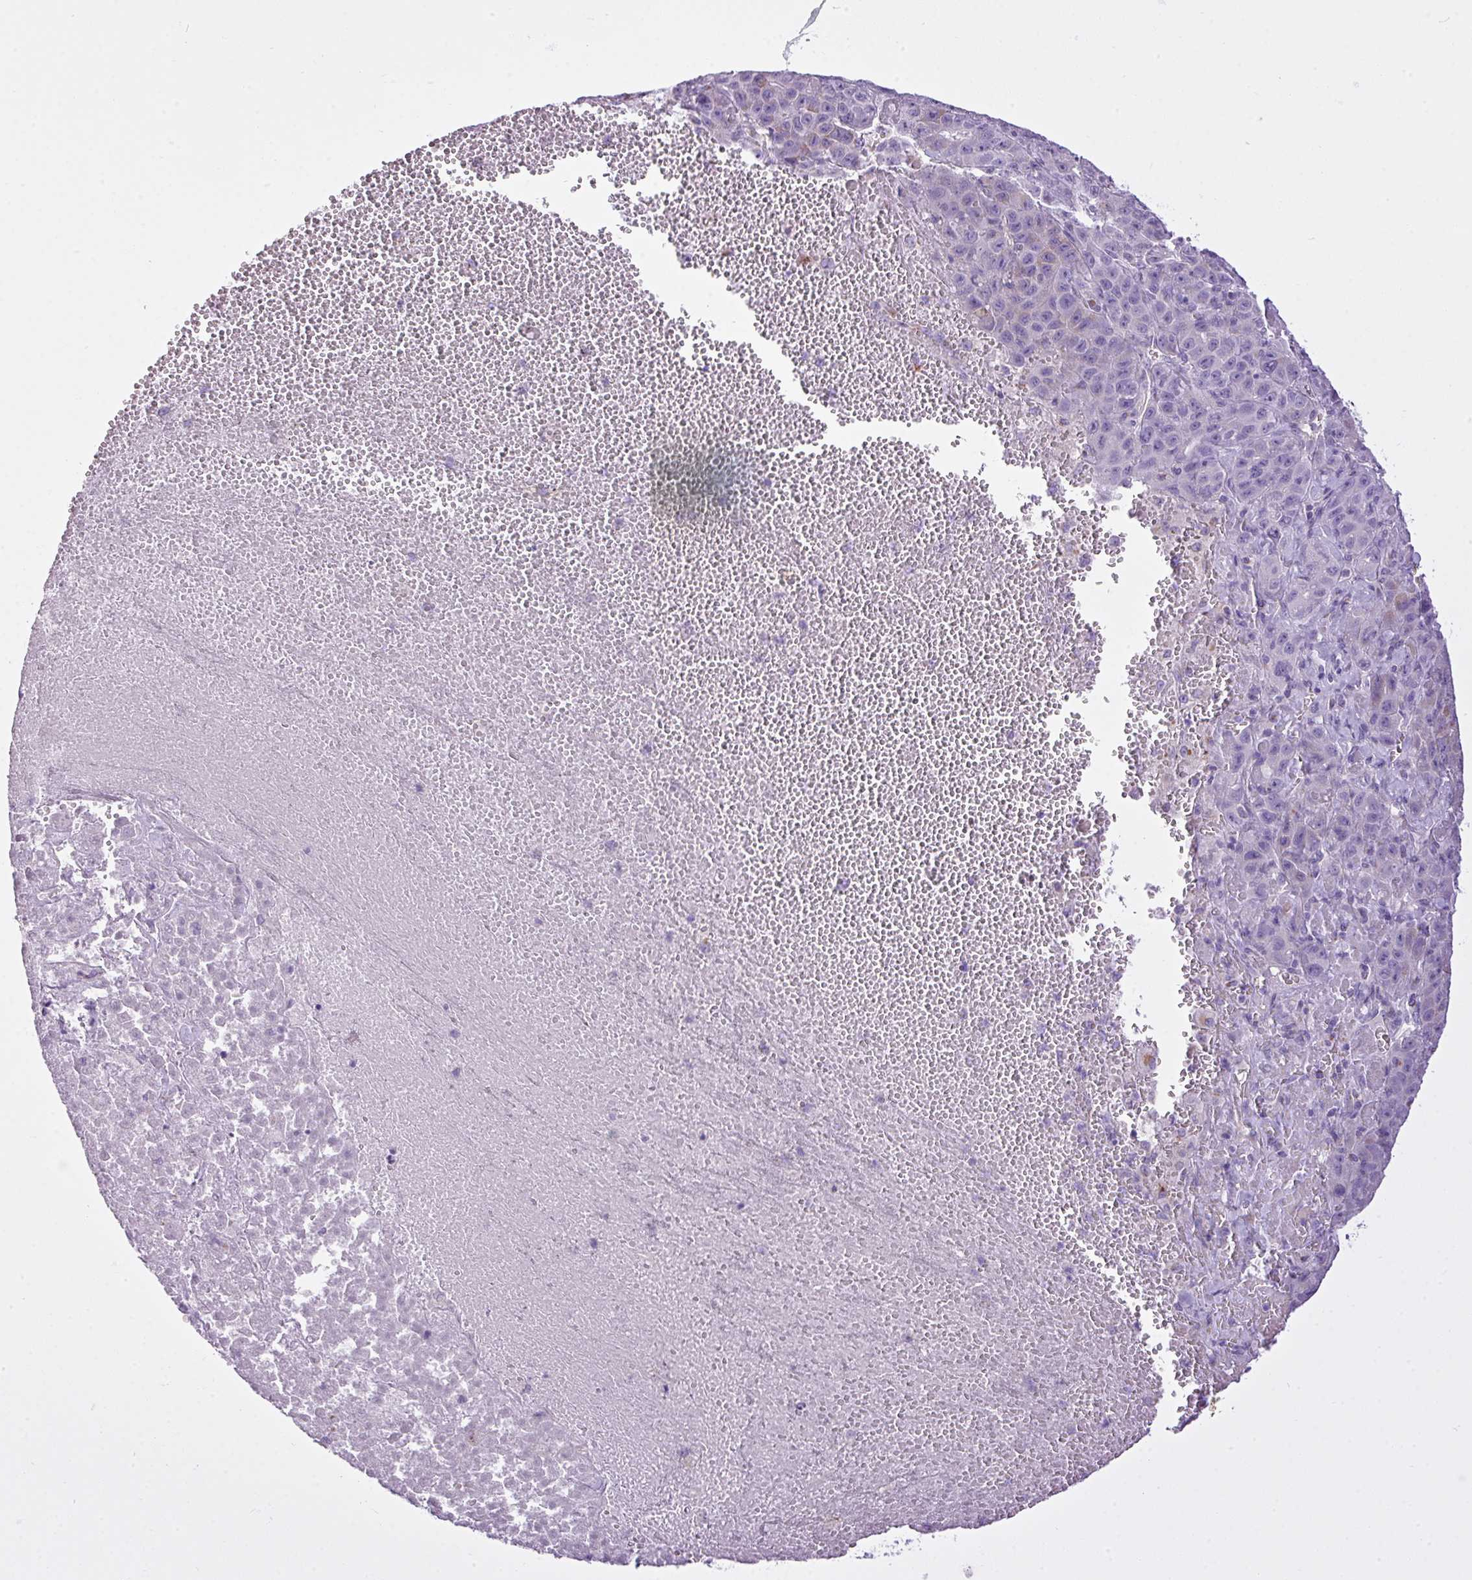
{"staining": {"intensity": "weak", "quantity": "<25%", "location": "cytoplasmic/membranous"}, "tissue": "liver cancer", "cell_type": "Tumor cells", "image_type": "cancer", "snomed": [{"axis": "morphology", "description": "Carcinoma, Hepatocellular, NOS"}, {"axis": "topography", "description": "Liver"}], "caption": "There is no significant expression in tumor cells of liver hepatocellular carcinoma.", "gene": "FAM43A", "patient": {"sex": "female", "age": 53}}